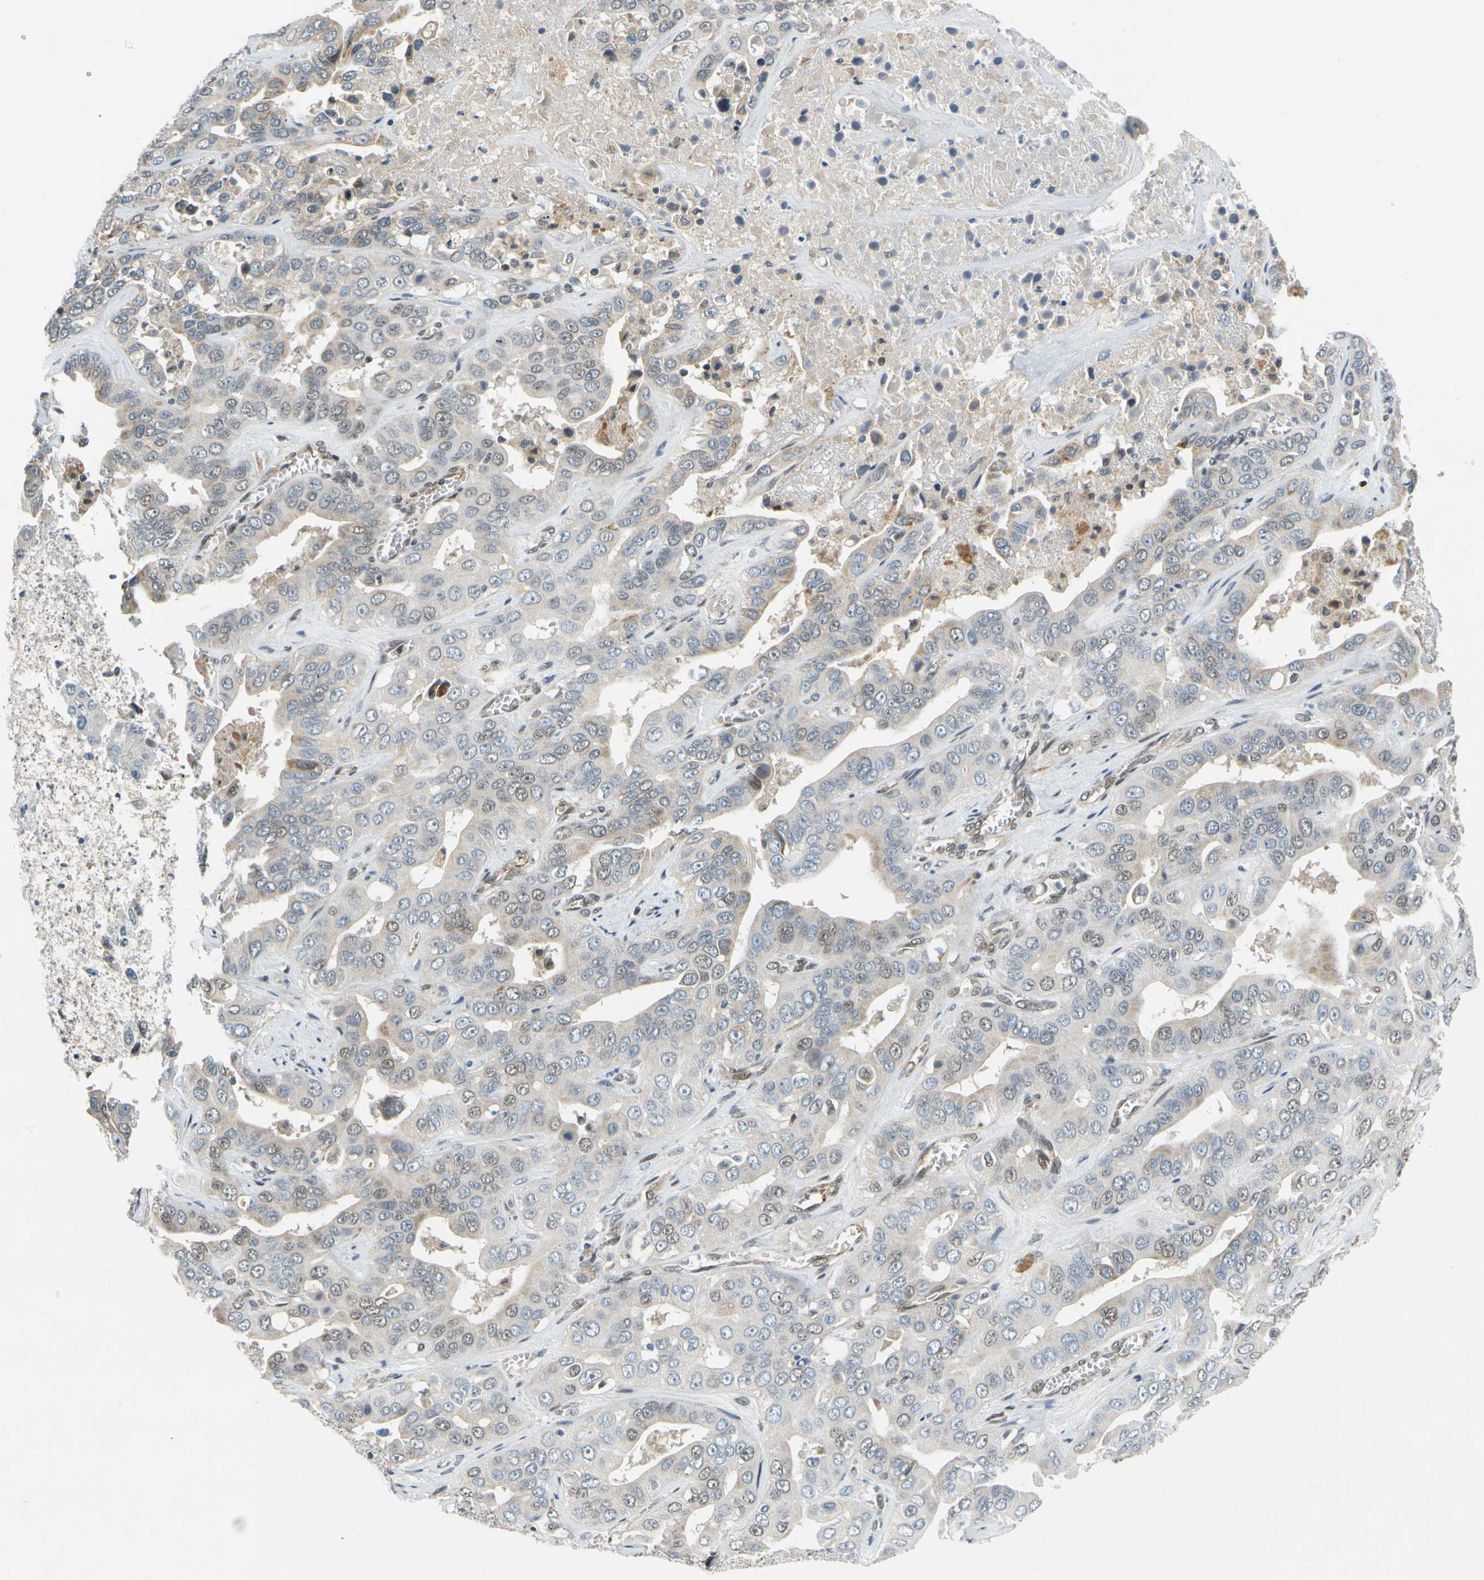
{"staining": {"intensity": "weak", "quantity": "25%-75%", "location": "cytoplasmic/membranous"}, "tissue": "liver cancer", "cell_type": "Tumor cells", "image_type": "cancer", "snomed": [{"axis": "morphology", "description": "Cholangiocarcinoma"}, {"axis": "topography", "description": "Liver"}], "caption": "A high-resolution micrograph shows immunohistochemistry staining of liver cancer (cholangiocarcinoma), which exhibits weak cytoplasmic/membranous positivity in about 25%-75% of tumor cells.", "gene": "POGZ", "patient": {"sex": "female", "age": 52}}